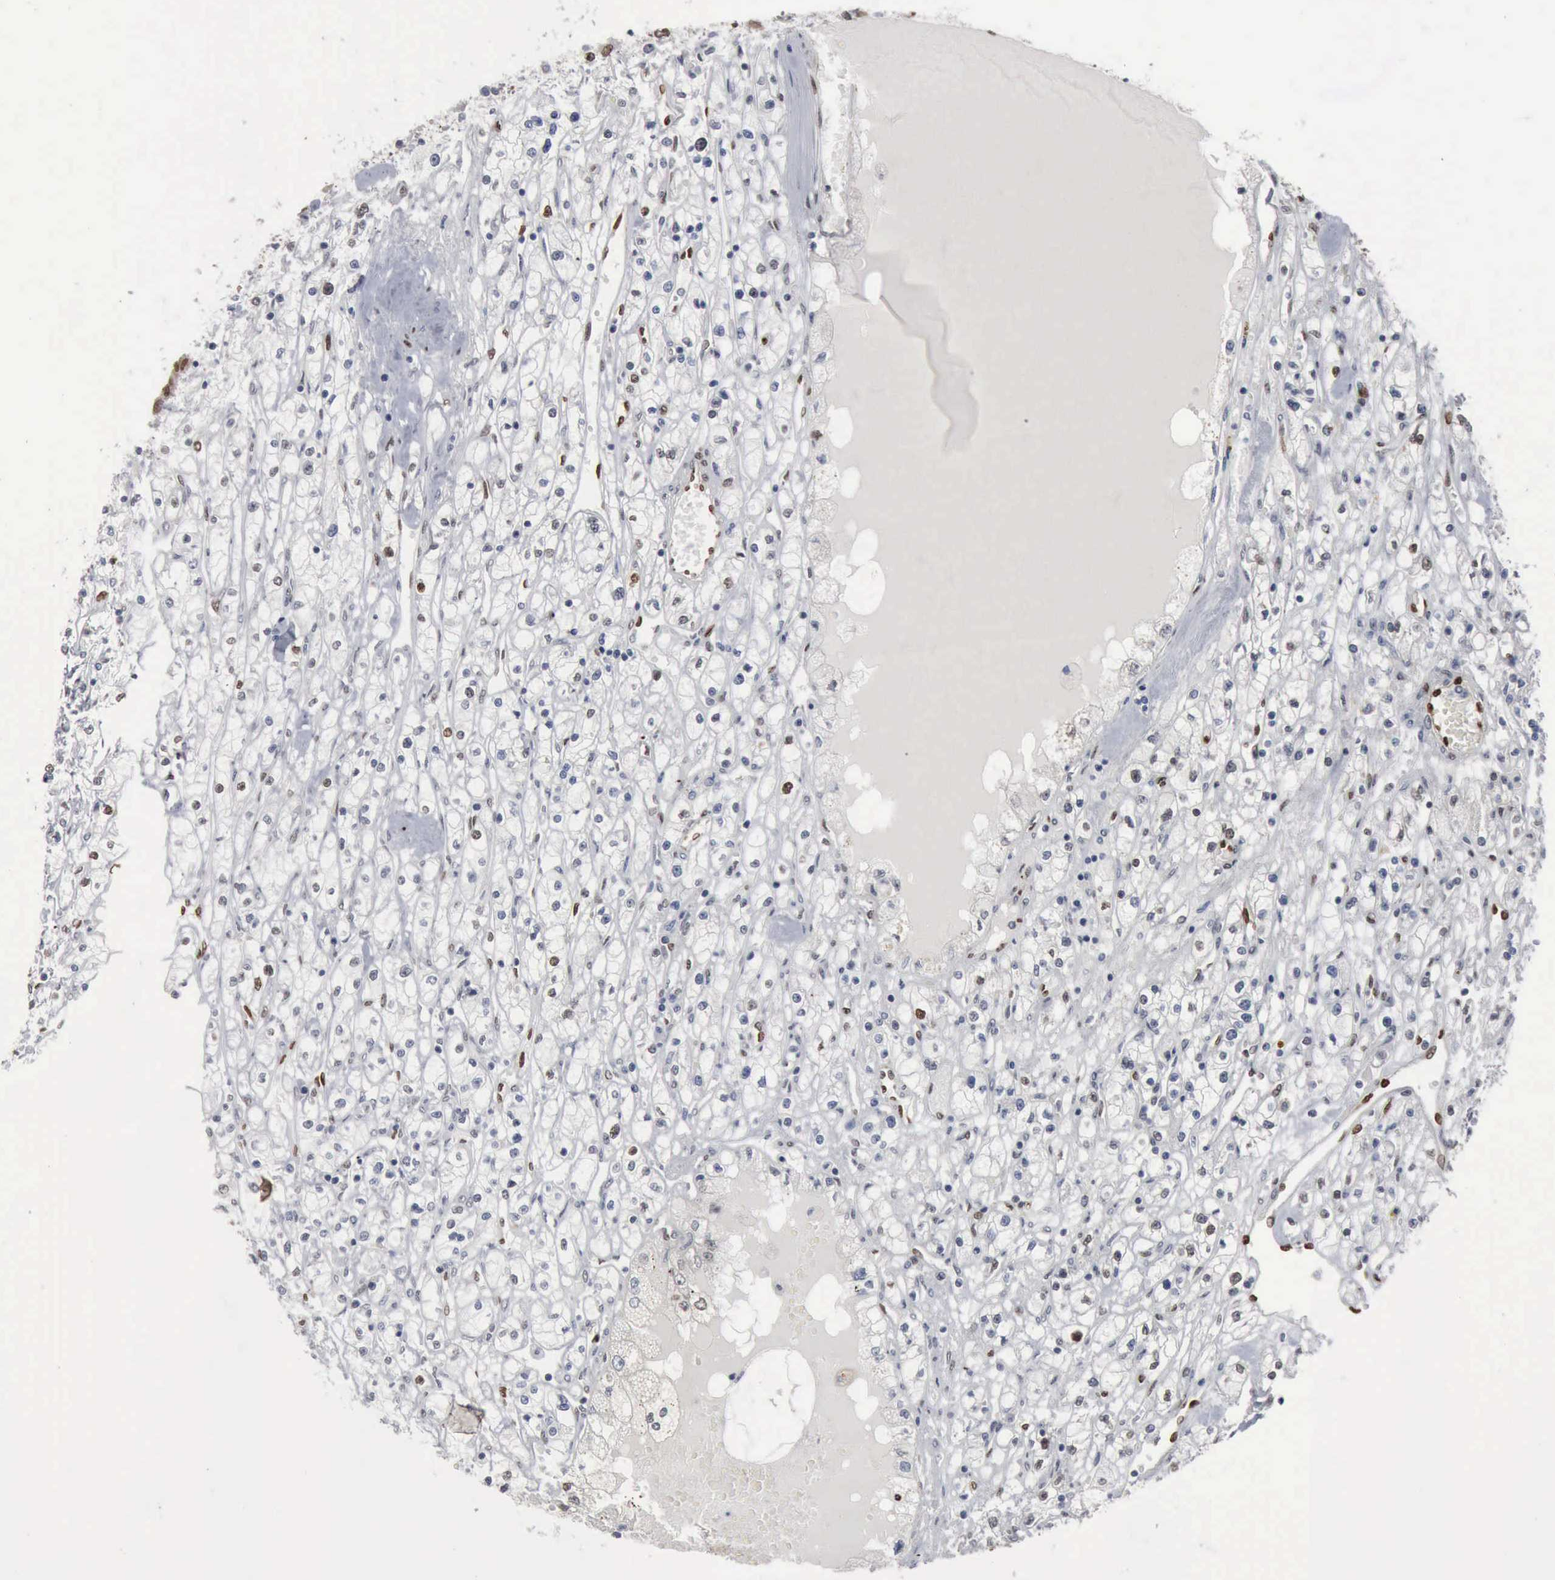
{"staining": {"intensity": "weak", "quantity": "25%-75%", "location": "nuclear"}, "tissue": "renal cancer", "cell_type": "Tumor cells", "image_type": "cancer", "snomed": [{"axis": "morphology", "description": "Adenocarcinoma, NOS"}, {"axis": "topography", "description": "Kidney"}], "caption": "This micrograph reveals IHC staining of adenocarcinoma (renal), with low weak nuclear staining in approximately 25%-75% of tumor cells.", "gene": "FGF2", "patient": {"sex": "male", "age": 56}}